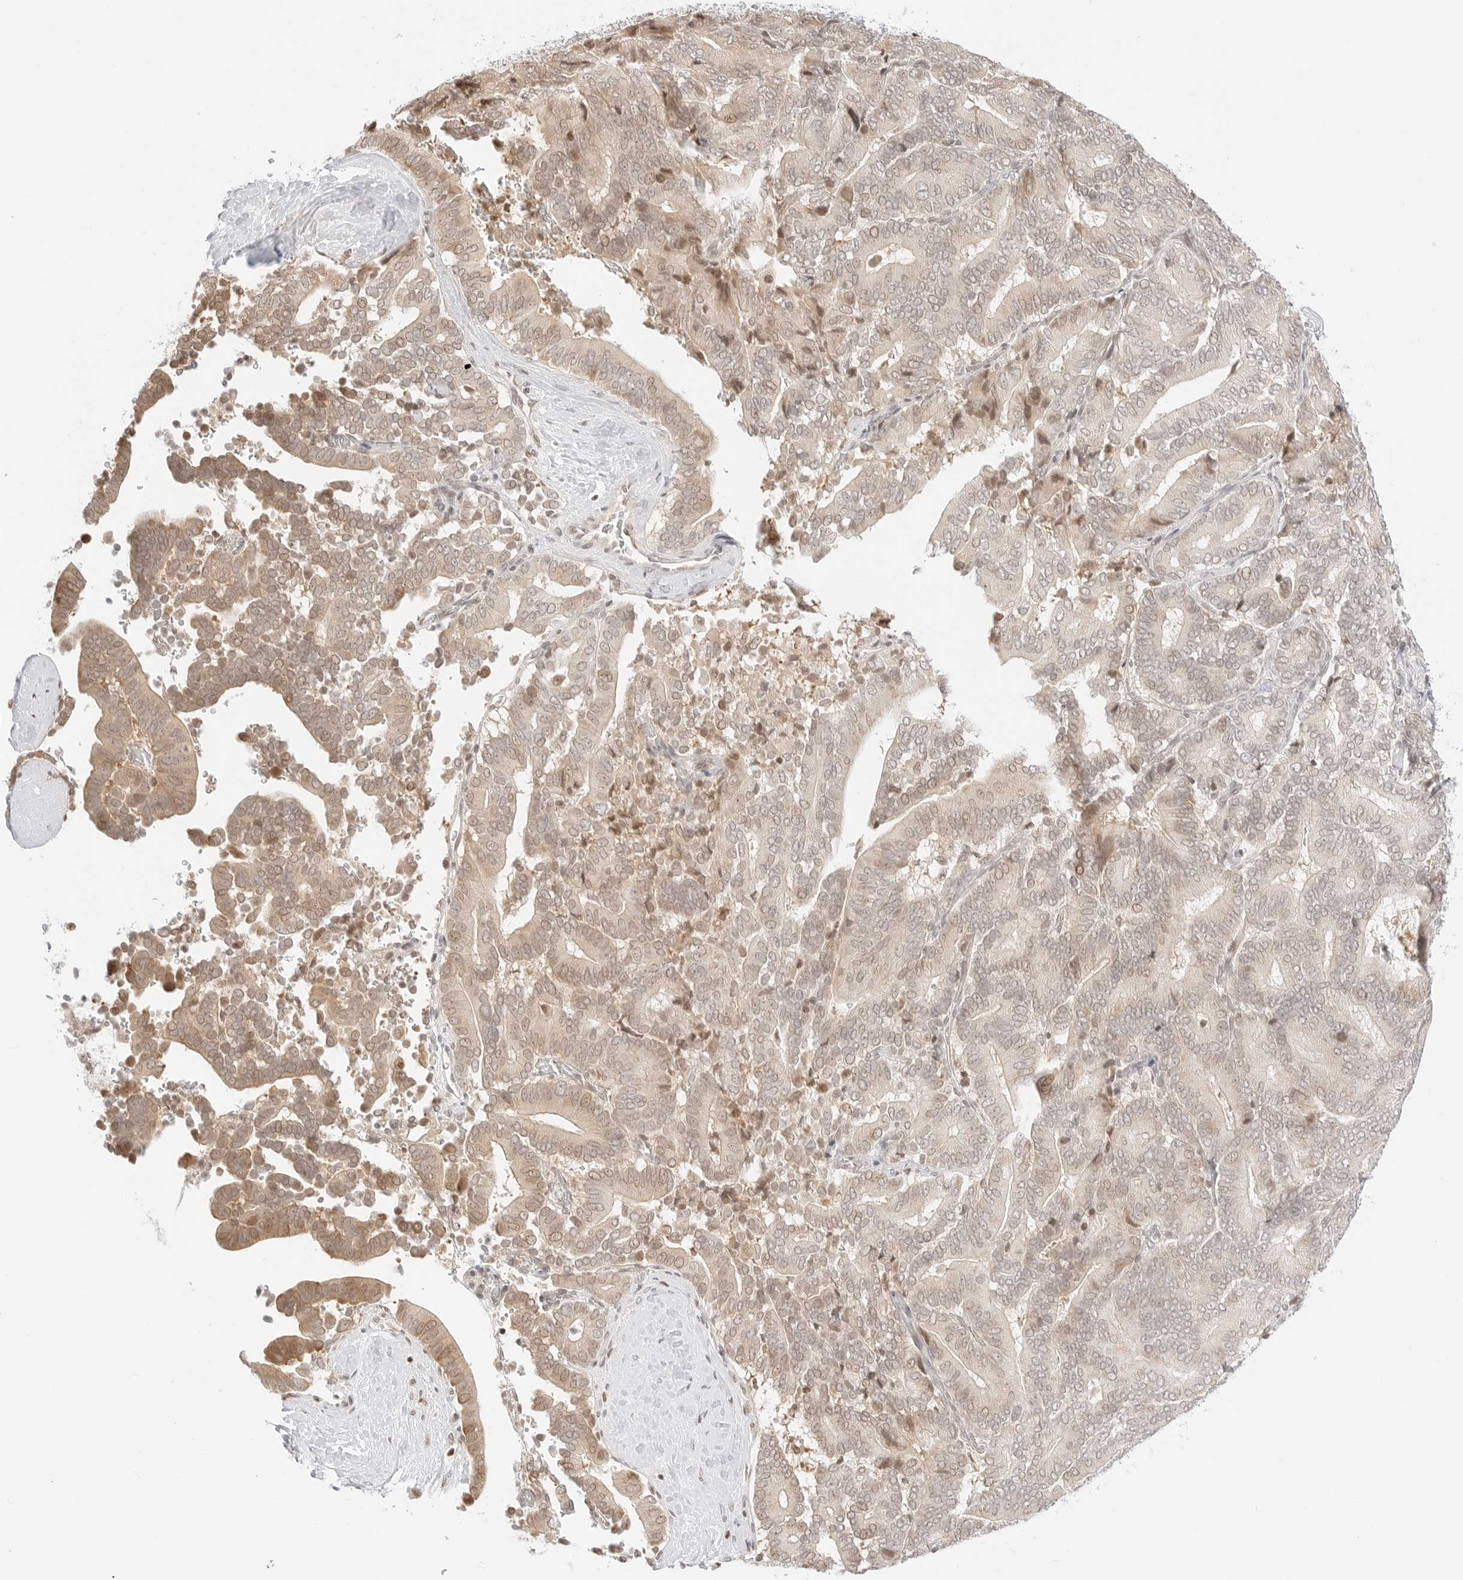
{"staining": {"intensity": "weak", "quantity": "25%-75%", "location": "cytoplasmic/membranous,nuclear"}, "tissue": "liver cancer", "cell_type": "Tumor cells", "image_type": "cancer", "snomed": [{"axis": "morphology", "description": "Cholangiocarcinoma"}, {"axis": "topography", "description": "Liver"}], "caption": "Liver cancer (cholangiocarcinoma) was stained to show a protein in brown. There is low levels of weak cytoplasmic/membranous and nuclear expression in approximately 25%-75% of tumor cells. (Stains: DAB (3,3'-diaminobenzidine) in brown, nuclei in blue, Microscopy: brightfield microscopy at high magnification).", "gene": "RPS6KL1", "patient": {"sex": "female", "age": 75}}